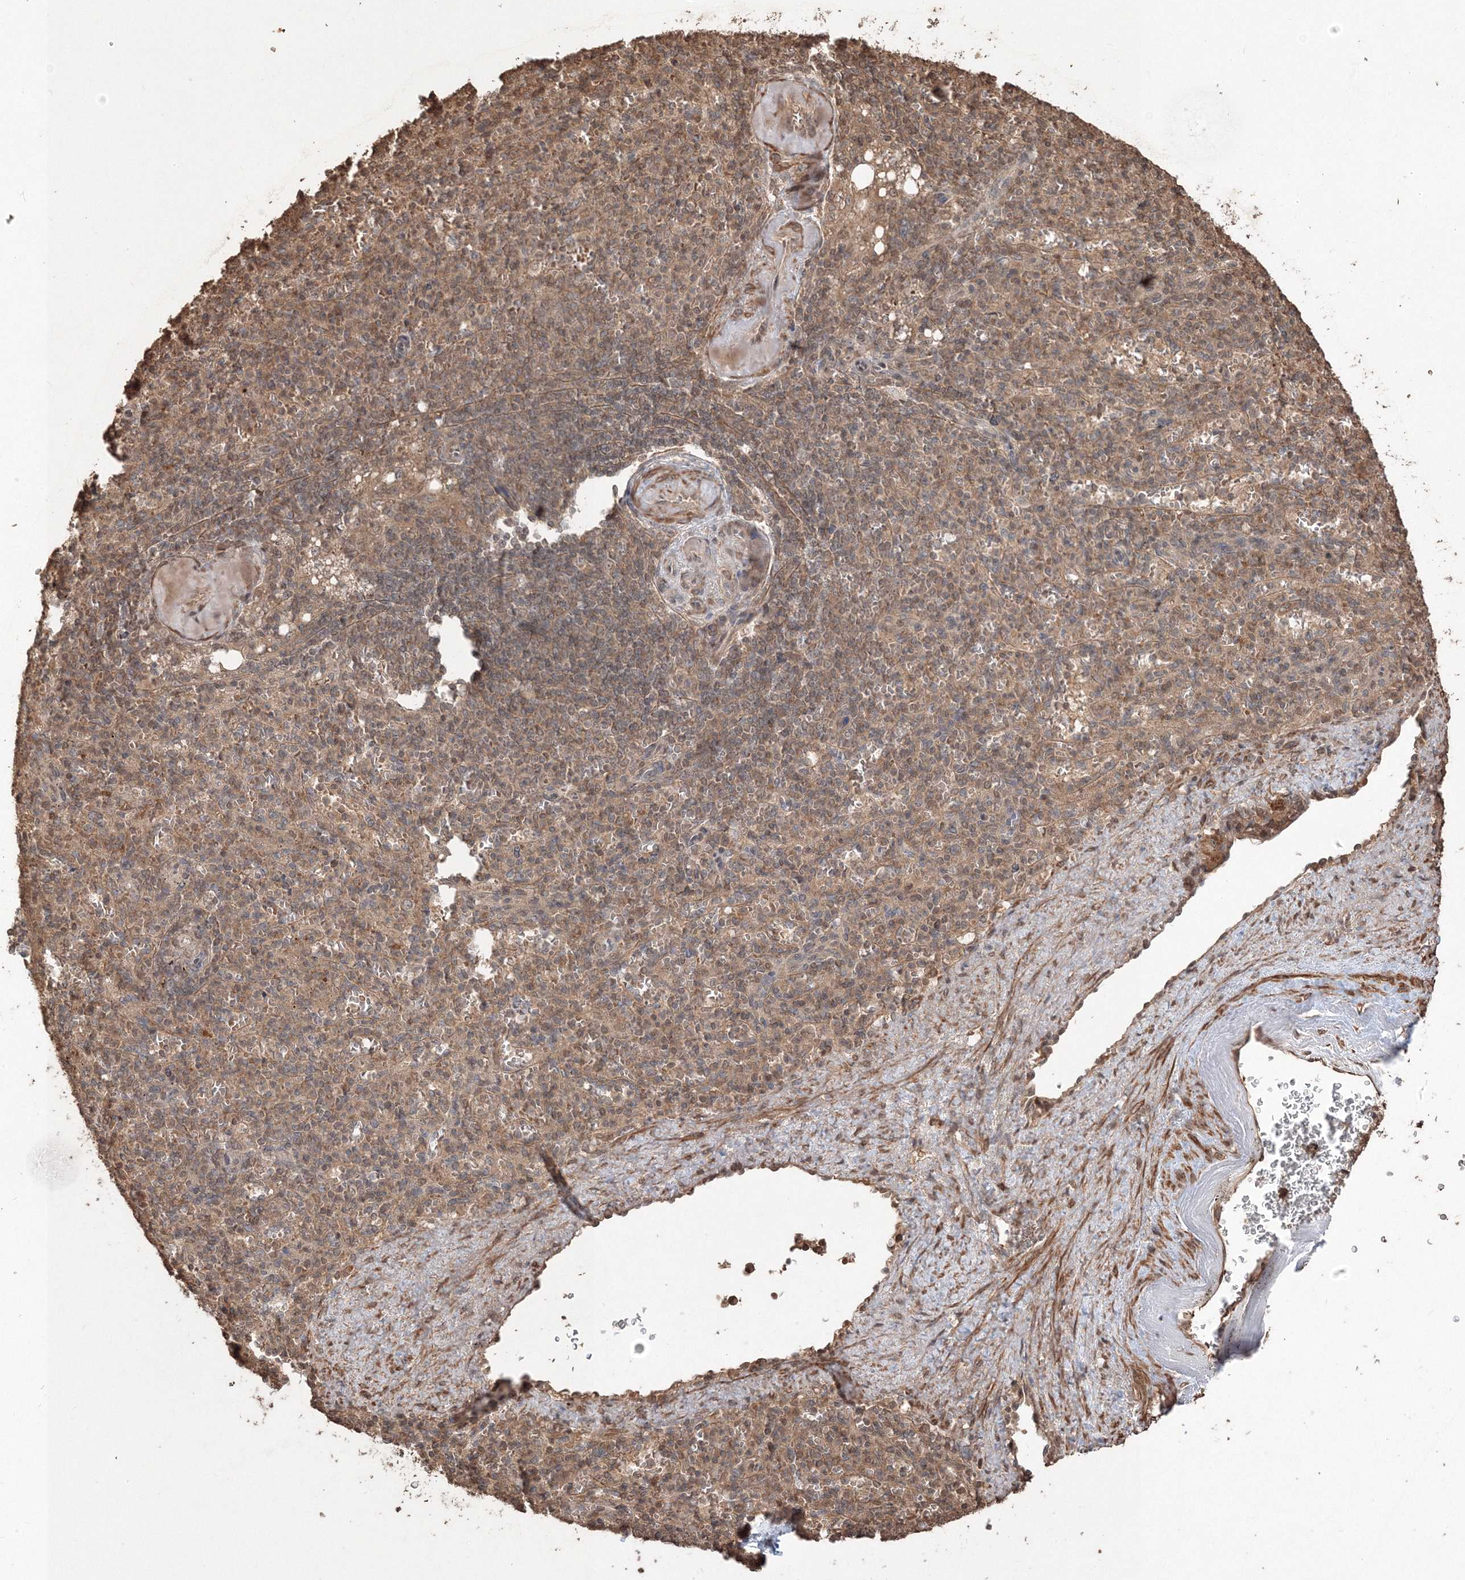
{"staining": {"intensity": "moderate", "quantity": "25%-75%", "location": "nuclear"}, "tissue": "spleen", "cell_type": "Cells in red pulp", "image_type": "normal", "snomed": [{"axis": "morphology", "description": "Normal tissue, NOS"}, {"axis": "topography", "description": "Spleen"}], "caption": "The photomicrograph reveals a brown stain indicating the presence of a protein in the nuclear of cells in red pulp in spleen. The protein of interest is shown in brown color, while the nuclei are stained blue.", "gene": "CCDC122", "patient": {"sex": "female", "age": 74}}